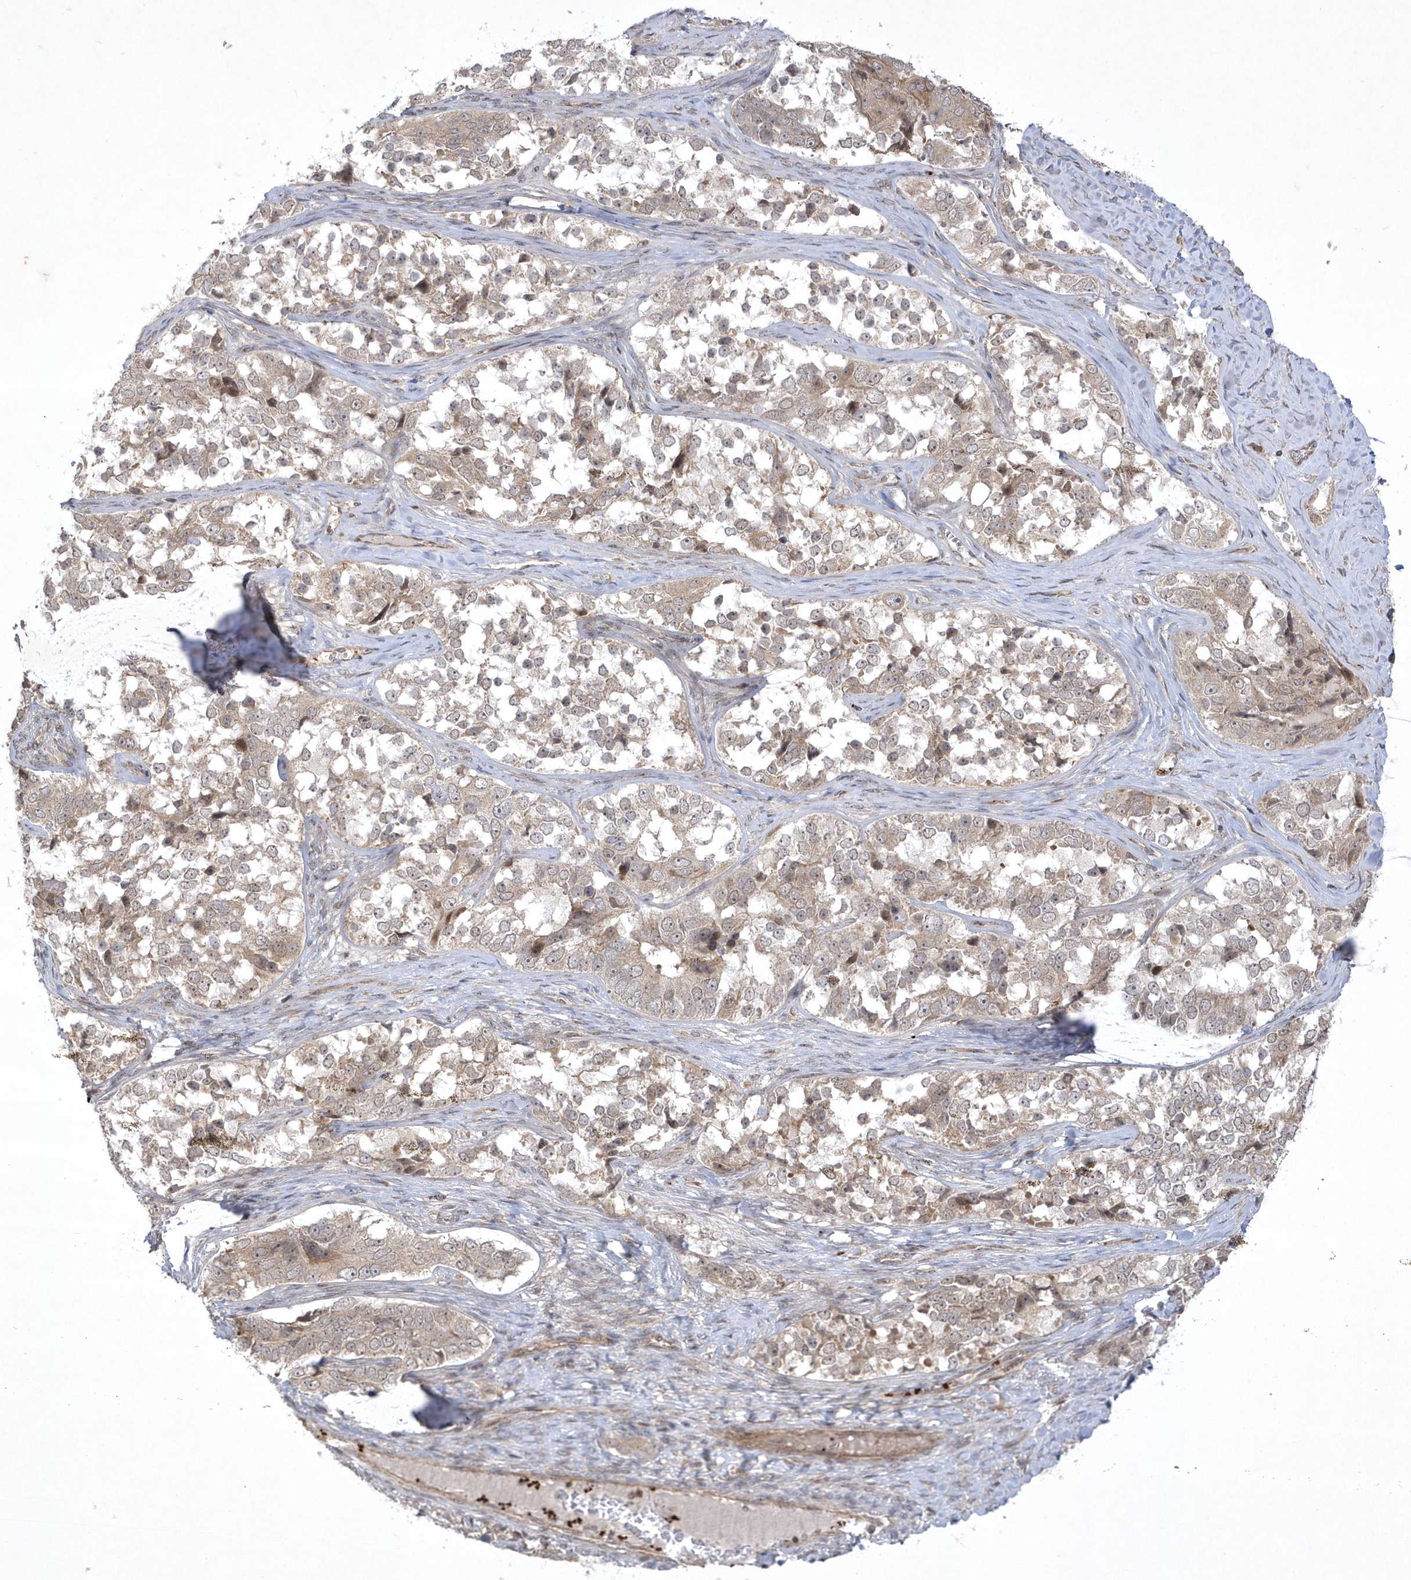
{"staining": {"intensity": "weak", "quantity": "25%-75%", "location": "cytoplasmic/membranous,nuclear"}, "tissue": "ovarian cancer", "cell_type": "Tumor cells", "image_type": "cancer", "snomed": [{"axis": "morphology", "description": "Carcinoma, endometroid"}, {"axis": "topography", "description": "Ovary"}], "caption": "Approximately 25%-75% of tumor cells in human ovarian endometroid carcinoma demonstrate weak cytoplasmic/membranous and nuclear protein staining as visualized by brown immunohistochemical staining.", "gene": "NAF1", "patient": {"sex": "female", "age": 51}}